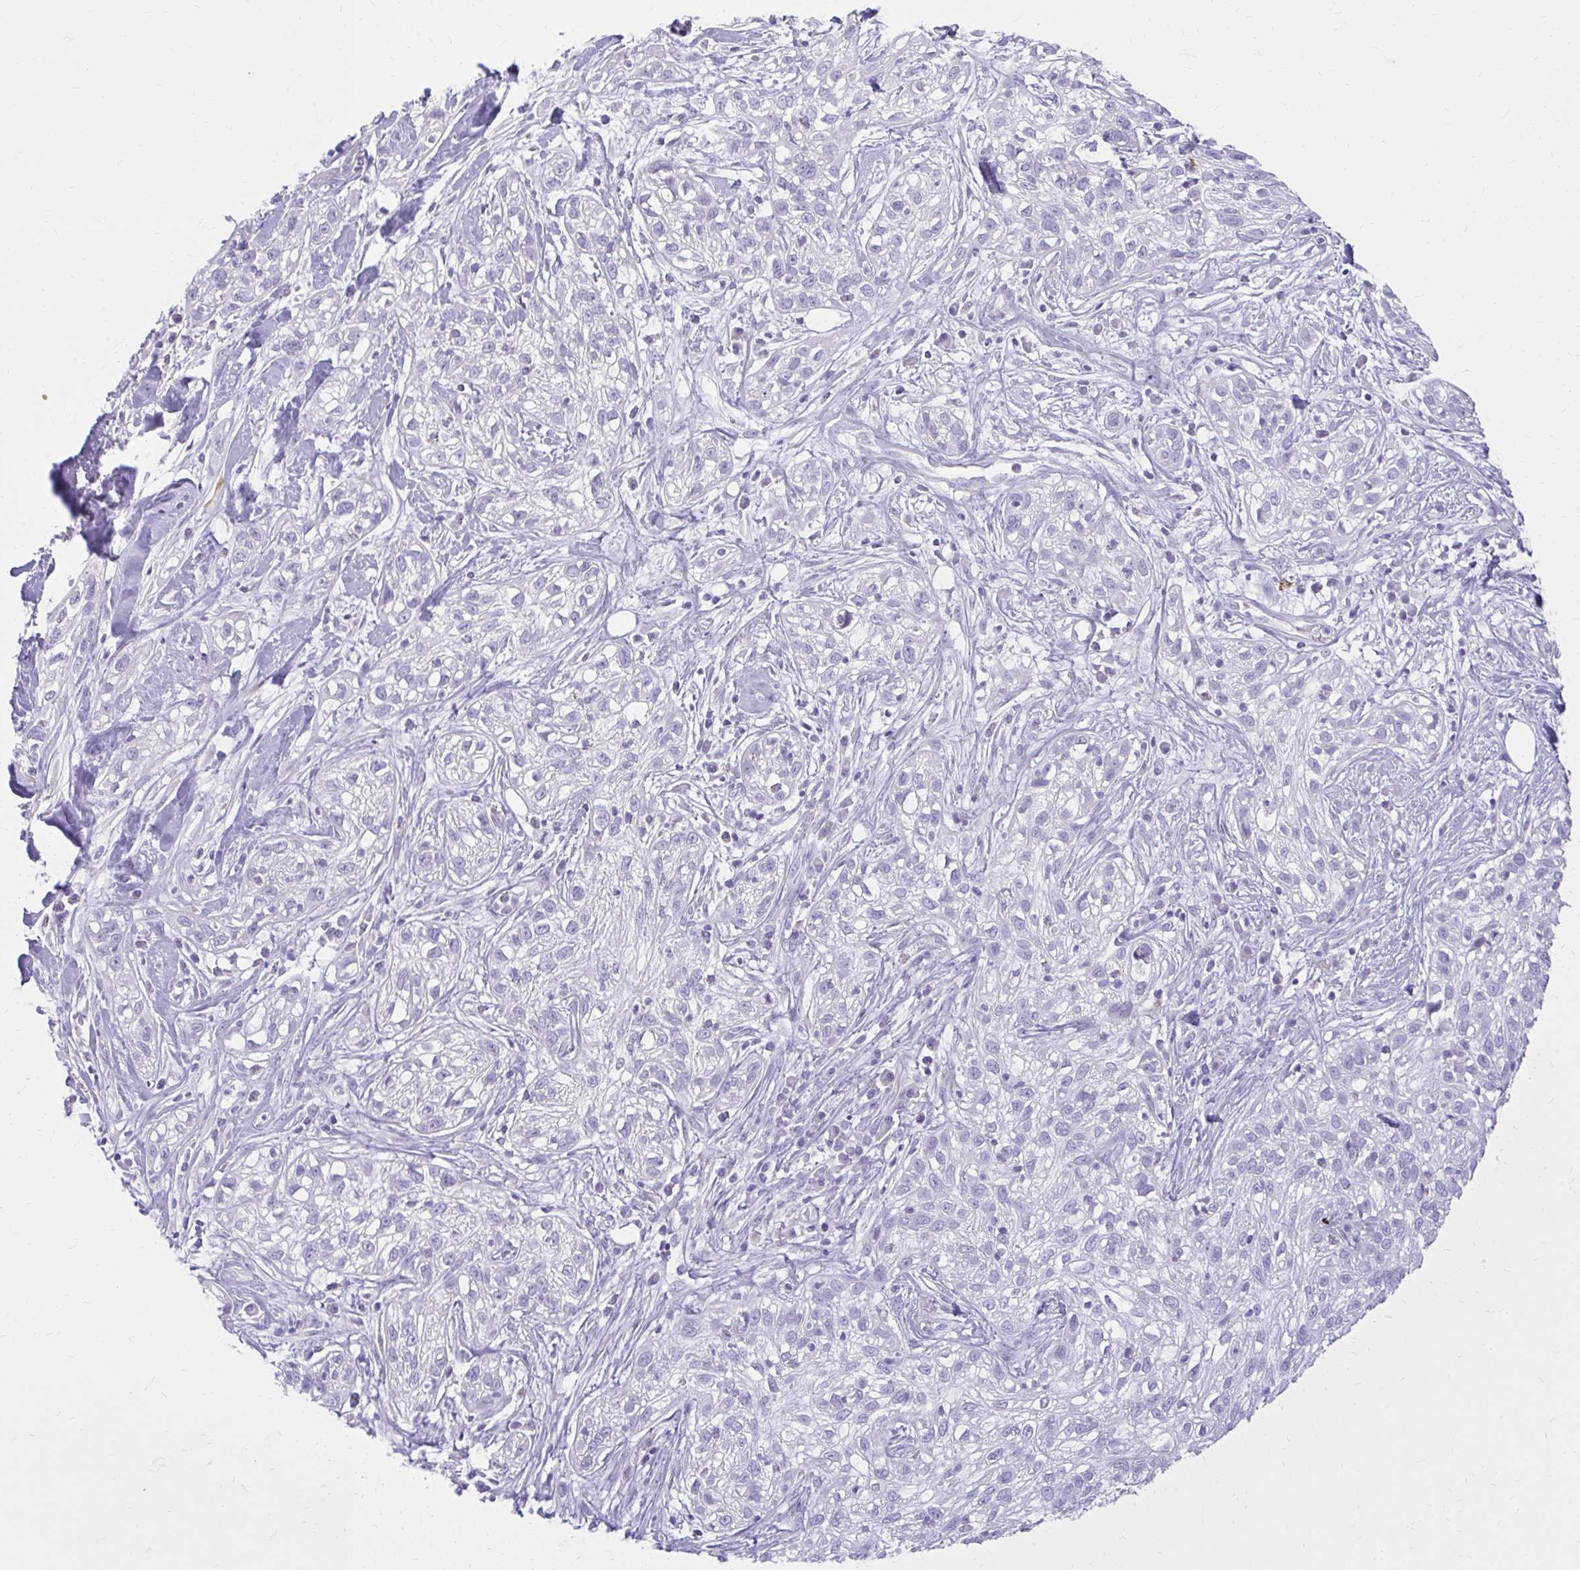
{"staining": {"intensity": "negative", "quantity": "none", "location": "none"}, "tissue": "skin cancer", "cell_type": "Tumor cells", "image_type": "cancer", "snomed": [{"axis": "morphology", "description": "Squamous cell carcinoma, NOS"}, {"axis": "topography", "description": "Skin"}], "caption": "Skin squamous cell carcinoma was stained to show a protein in brown. There is no significant expression in tumor cells.", "gene": "PRAP1", "patient": {"sex": "male", "age": 82}}